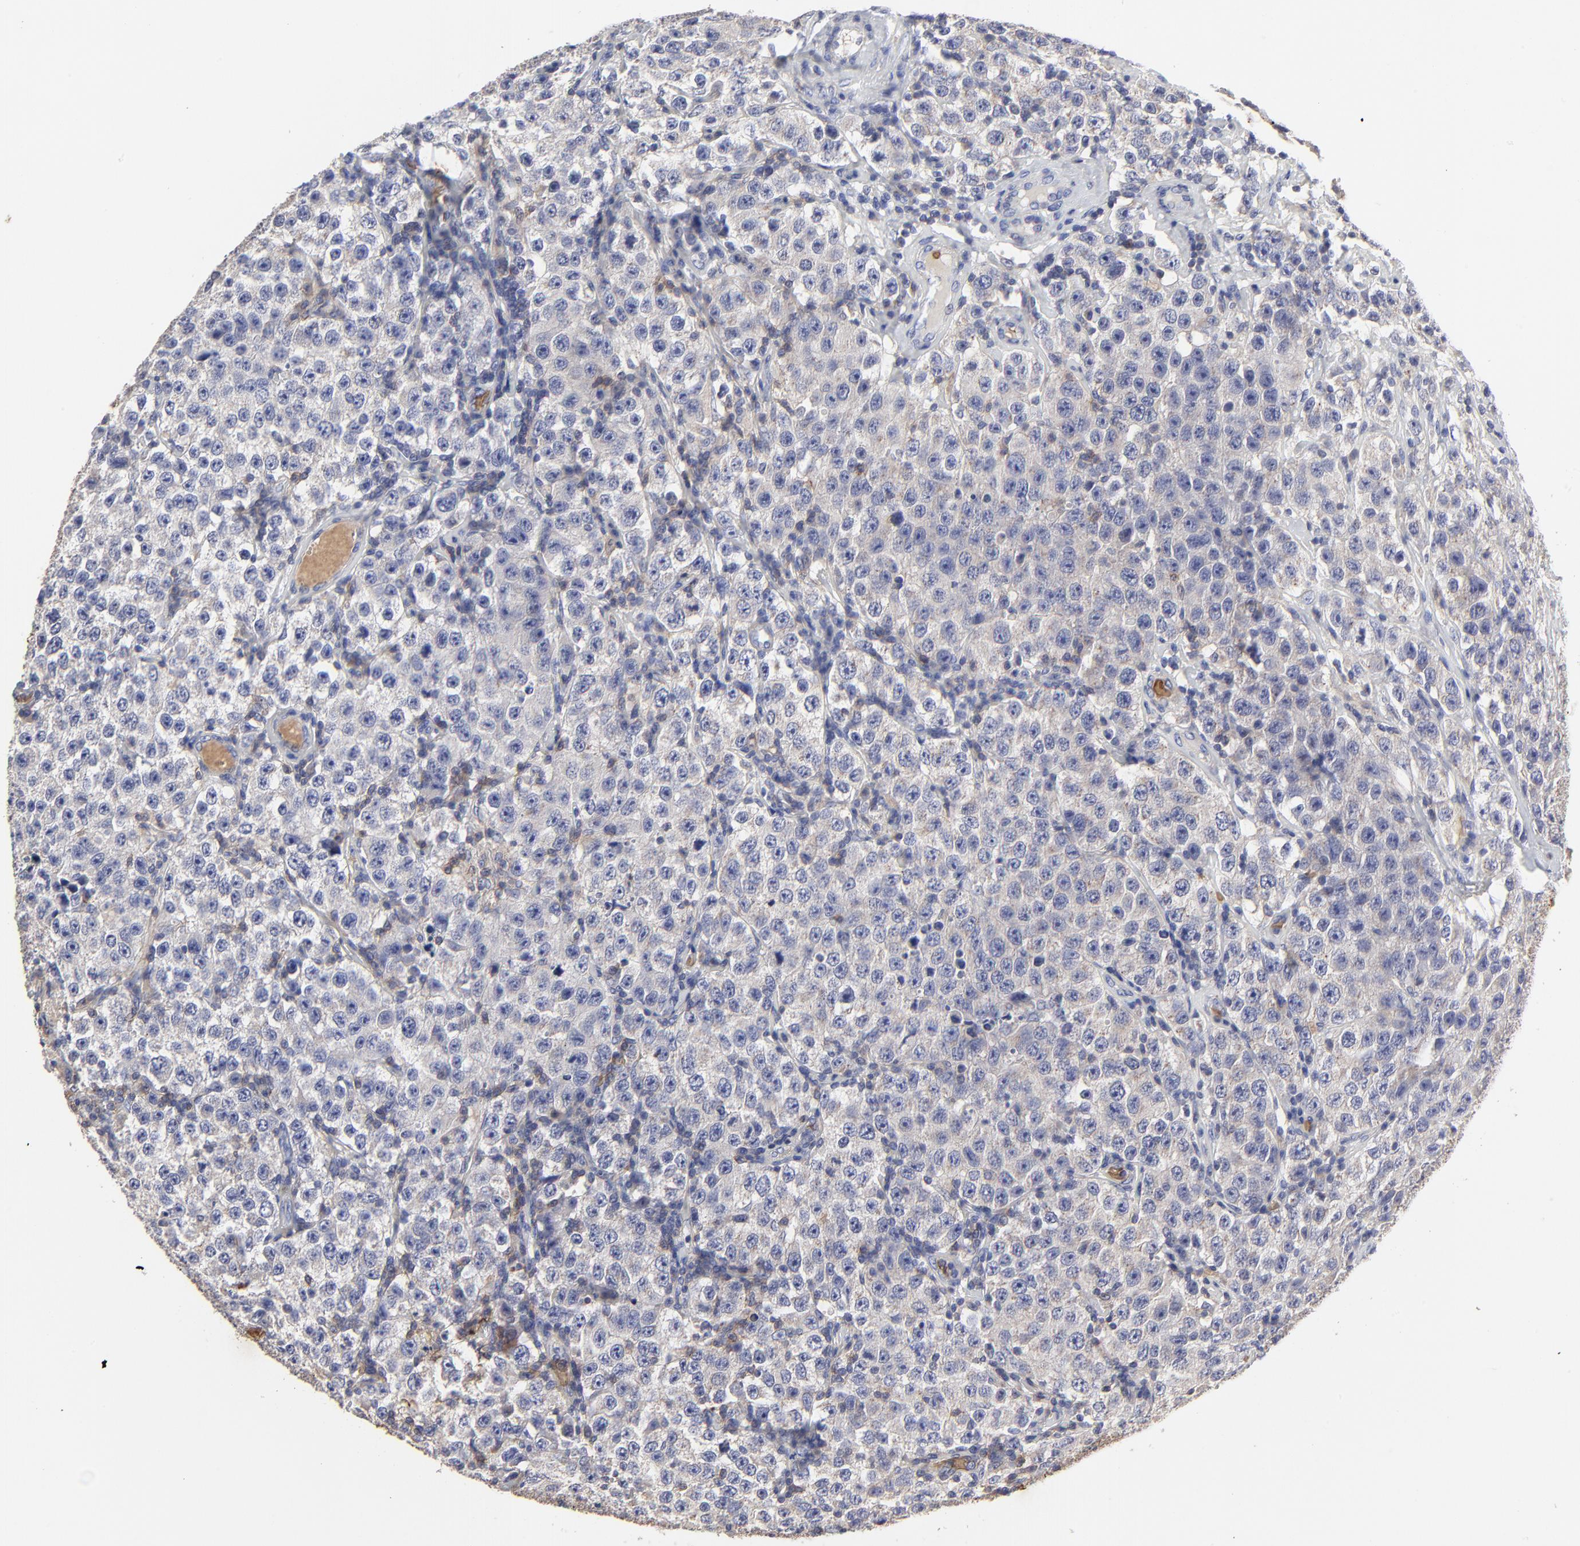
{"staining": {"intensity": "negative", "quantity": "none", "location": "none"}, "tissue": "testis cancer", "cell_type": "Tumor cells", "image_type": "cancer", "snomed": [{"axis": "morphology", "description": "Seminoma, NOS"}, {"axis": "topography", "description": "Testis"}], "caption": "There is no significant positivity in tumor cells of testis seminoma. The staining is performed using DAB (3,3'-diaminobenzidine) brown chromogen with nuclei counter-stained in using hematoxylin.", "gene": "PAG1", "patient": {"sex": "male", "age": 52}}